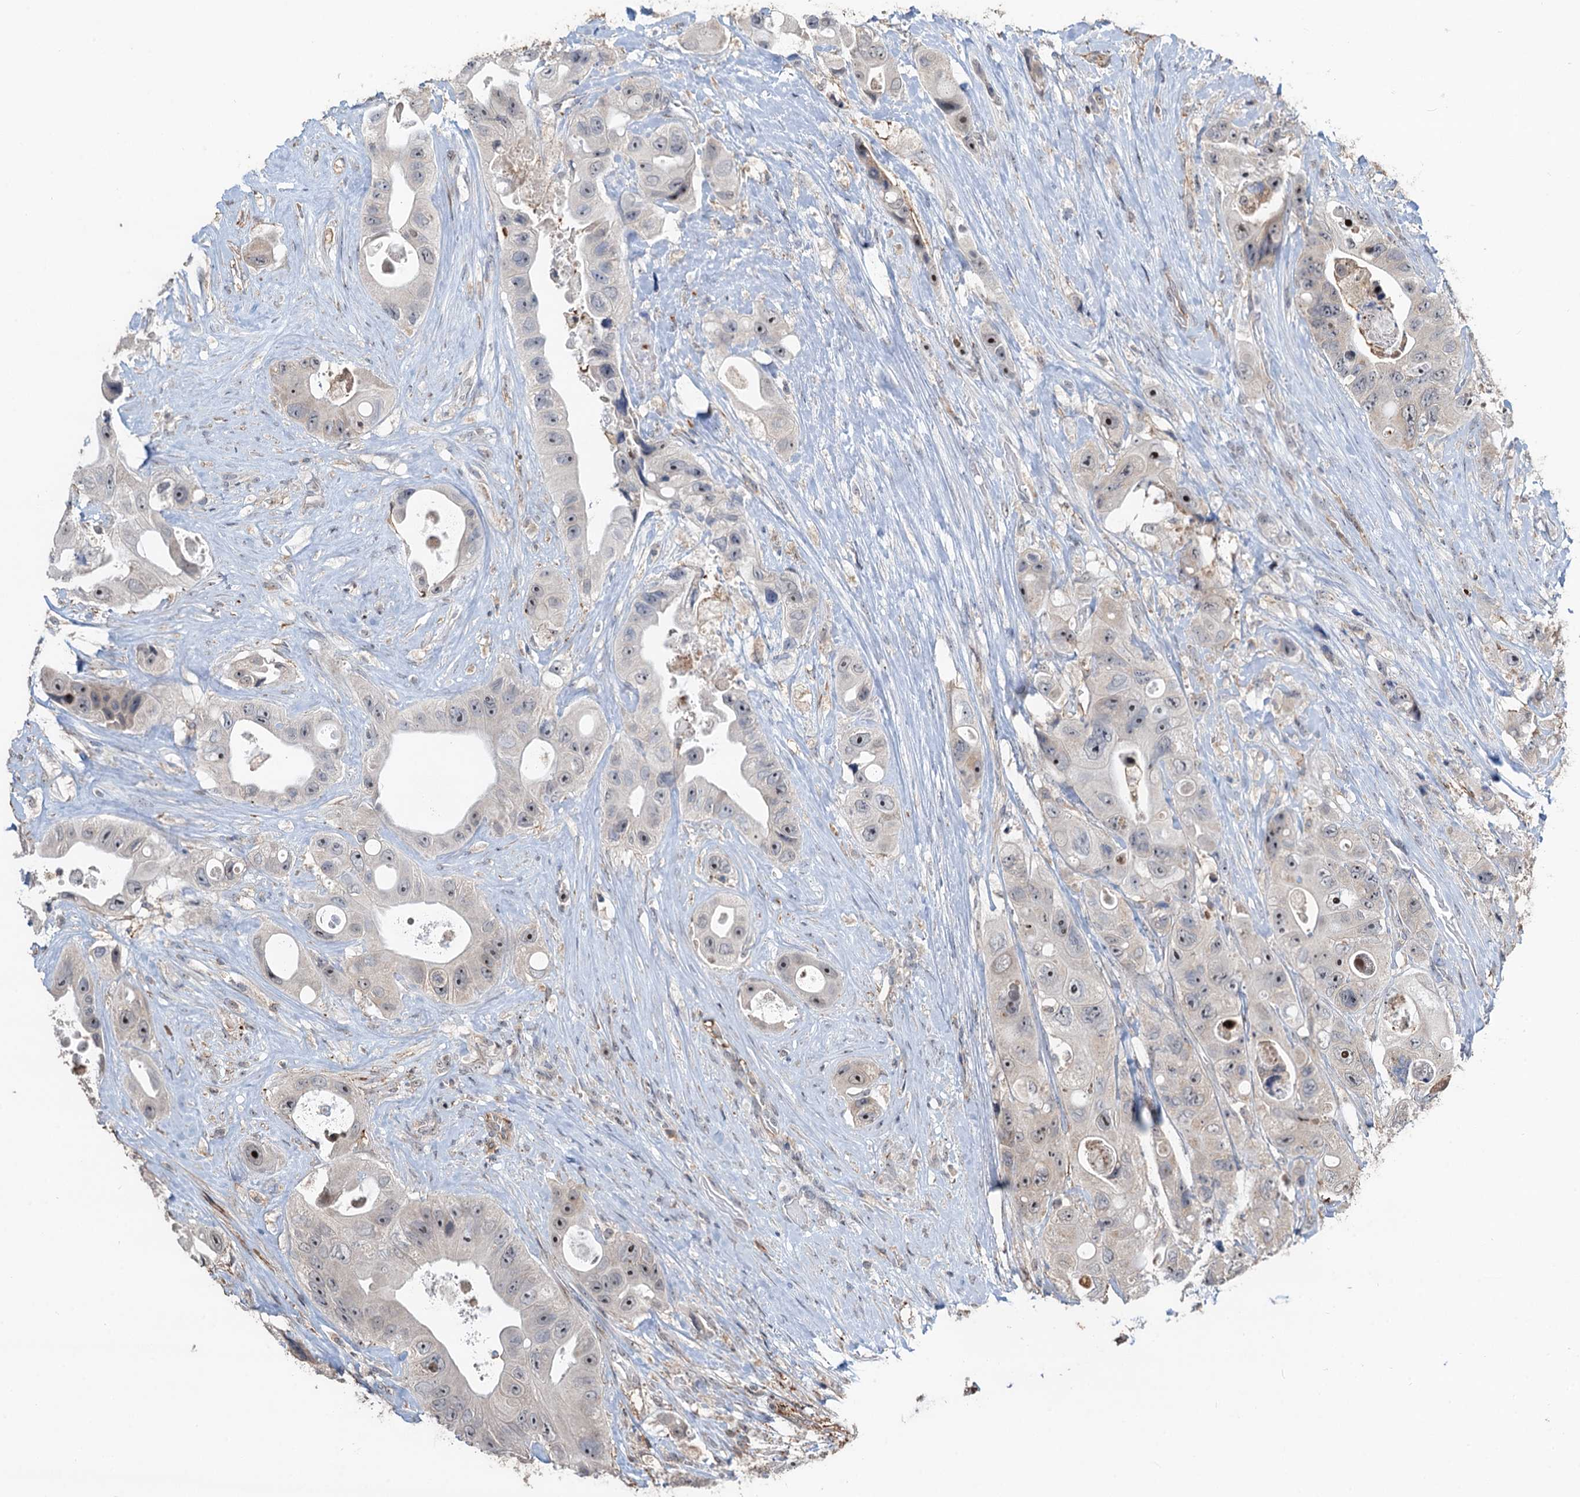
{"staining": {"intensity": "negative", "quantity": "none", "location": "none"}, "tissue": "colorectal cancer", "cell_type": "Tumor cells", "image_type": "cancer", "snomed": [{"axis": "morphology", "description": "Adenocarcinoma, NOS"}, {"axis": "topography", "description": "Colon"}], "caption": "Immunohistochemistry of adenocarcinoma (colorectal) demonstrates no staining in tumor cells.", "gene": "TMA16", "patient": {"sex": "female", "age": 46}}